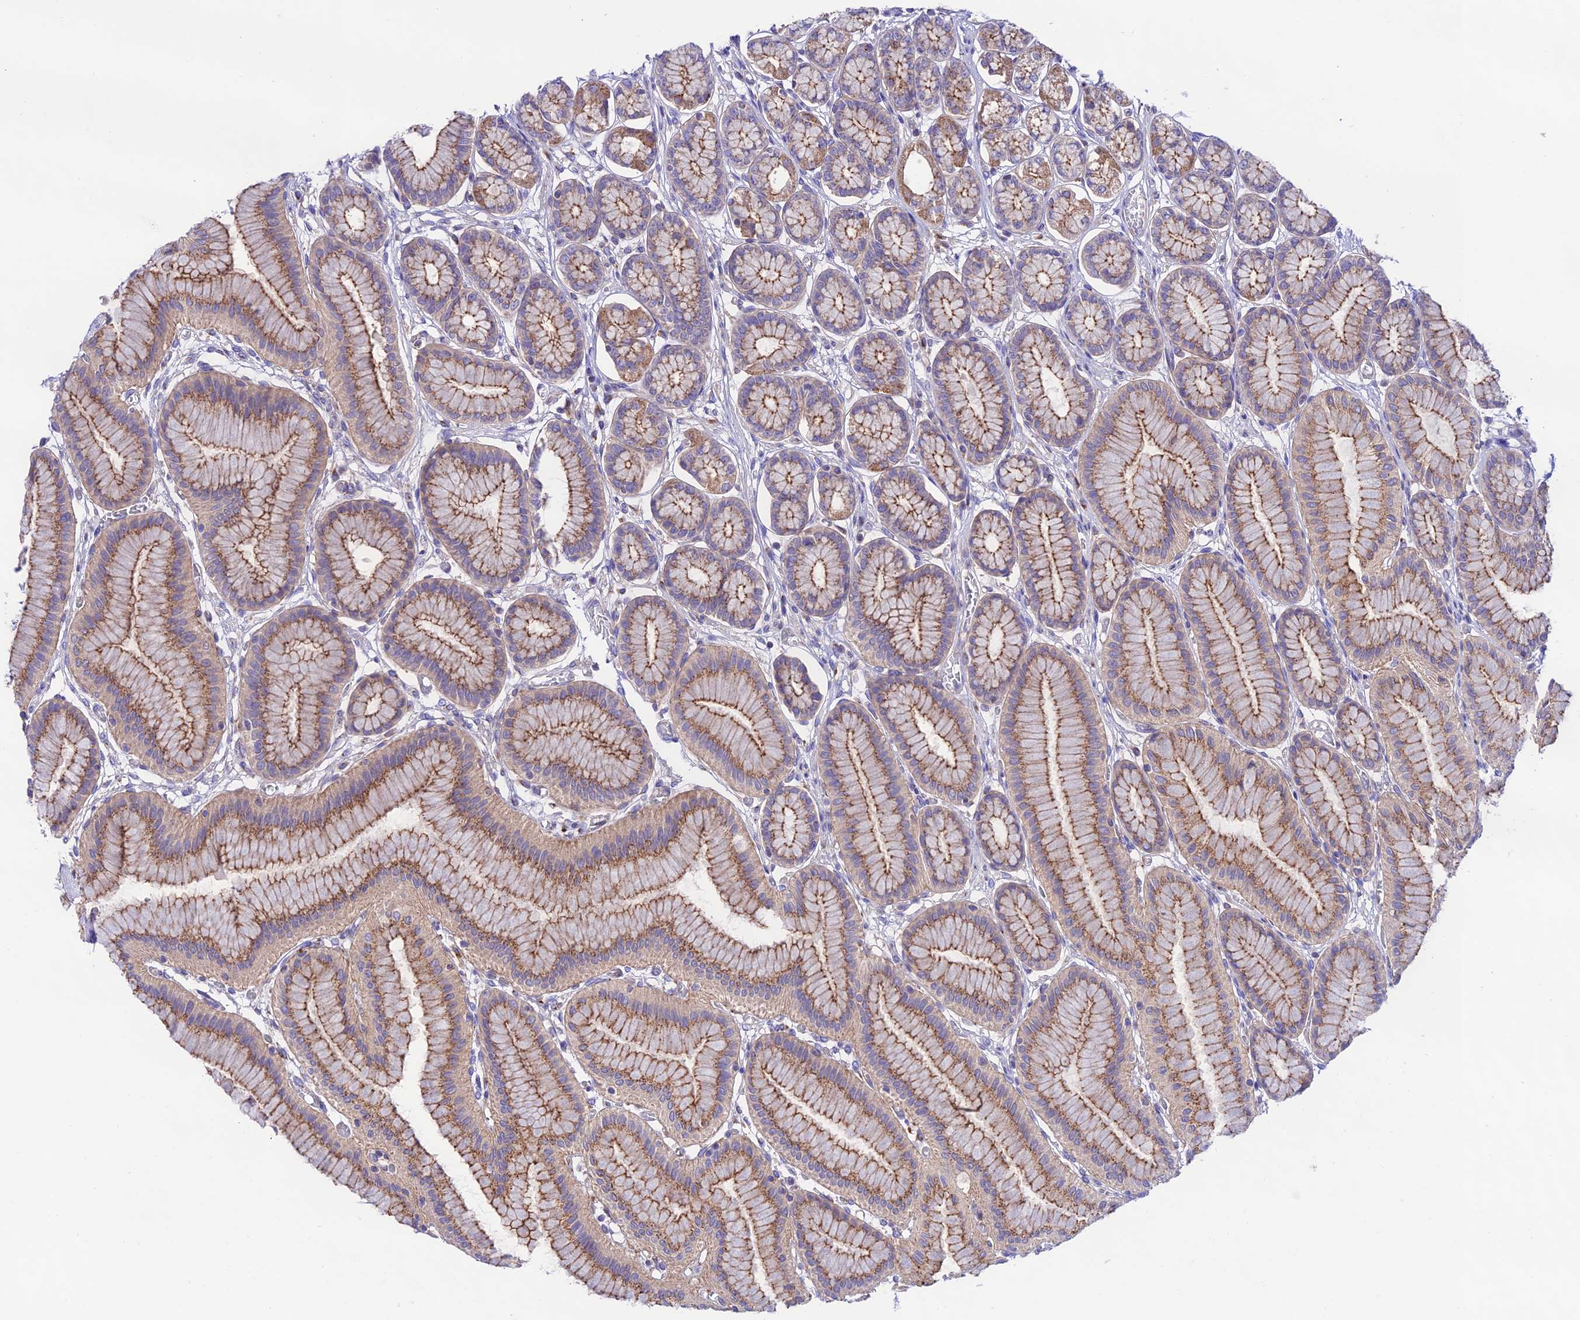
{"staining": {"intensity": "strong", "quantity": ">75%", "location": "cytoplasmic/membranous"}, "tissue": "stomach", "cell_type": "Glandular cells", "image_type": "normal", "snomed": [{"axis": "morphology", "description": "Normal tissue, NOS"}, {"axis": "morphology", "description": "Adenocarcinoma, NOS"}, {"axis": "morphology", "description": "Adenocarcinoma, High grade"}, {"axis": "topography", "description": "Stomach, upper"}, {"axis": "topography", "description": "Stomach"}], "caption": "Immunohistochemistry (IHC) (DAB (3,3'-diaminobenzidine)) staining of benign stomach shows strong cytoplasmic/membranous protein expression in approximately >75% of glandular cells.", "gene": "LACTB2", "patient": {"sex": "female", "age": 65}}